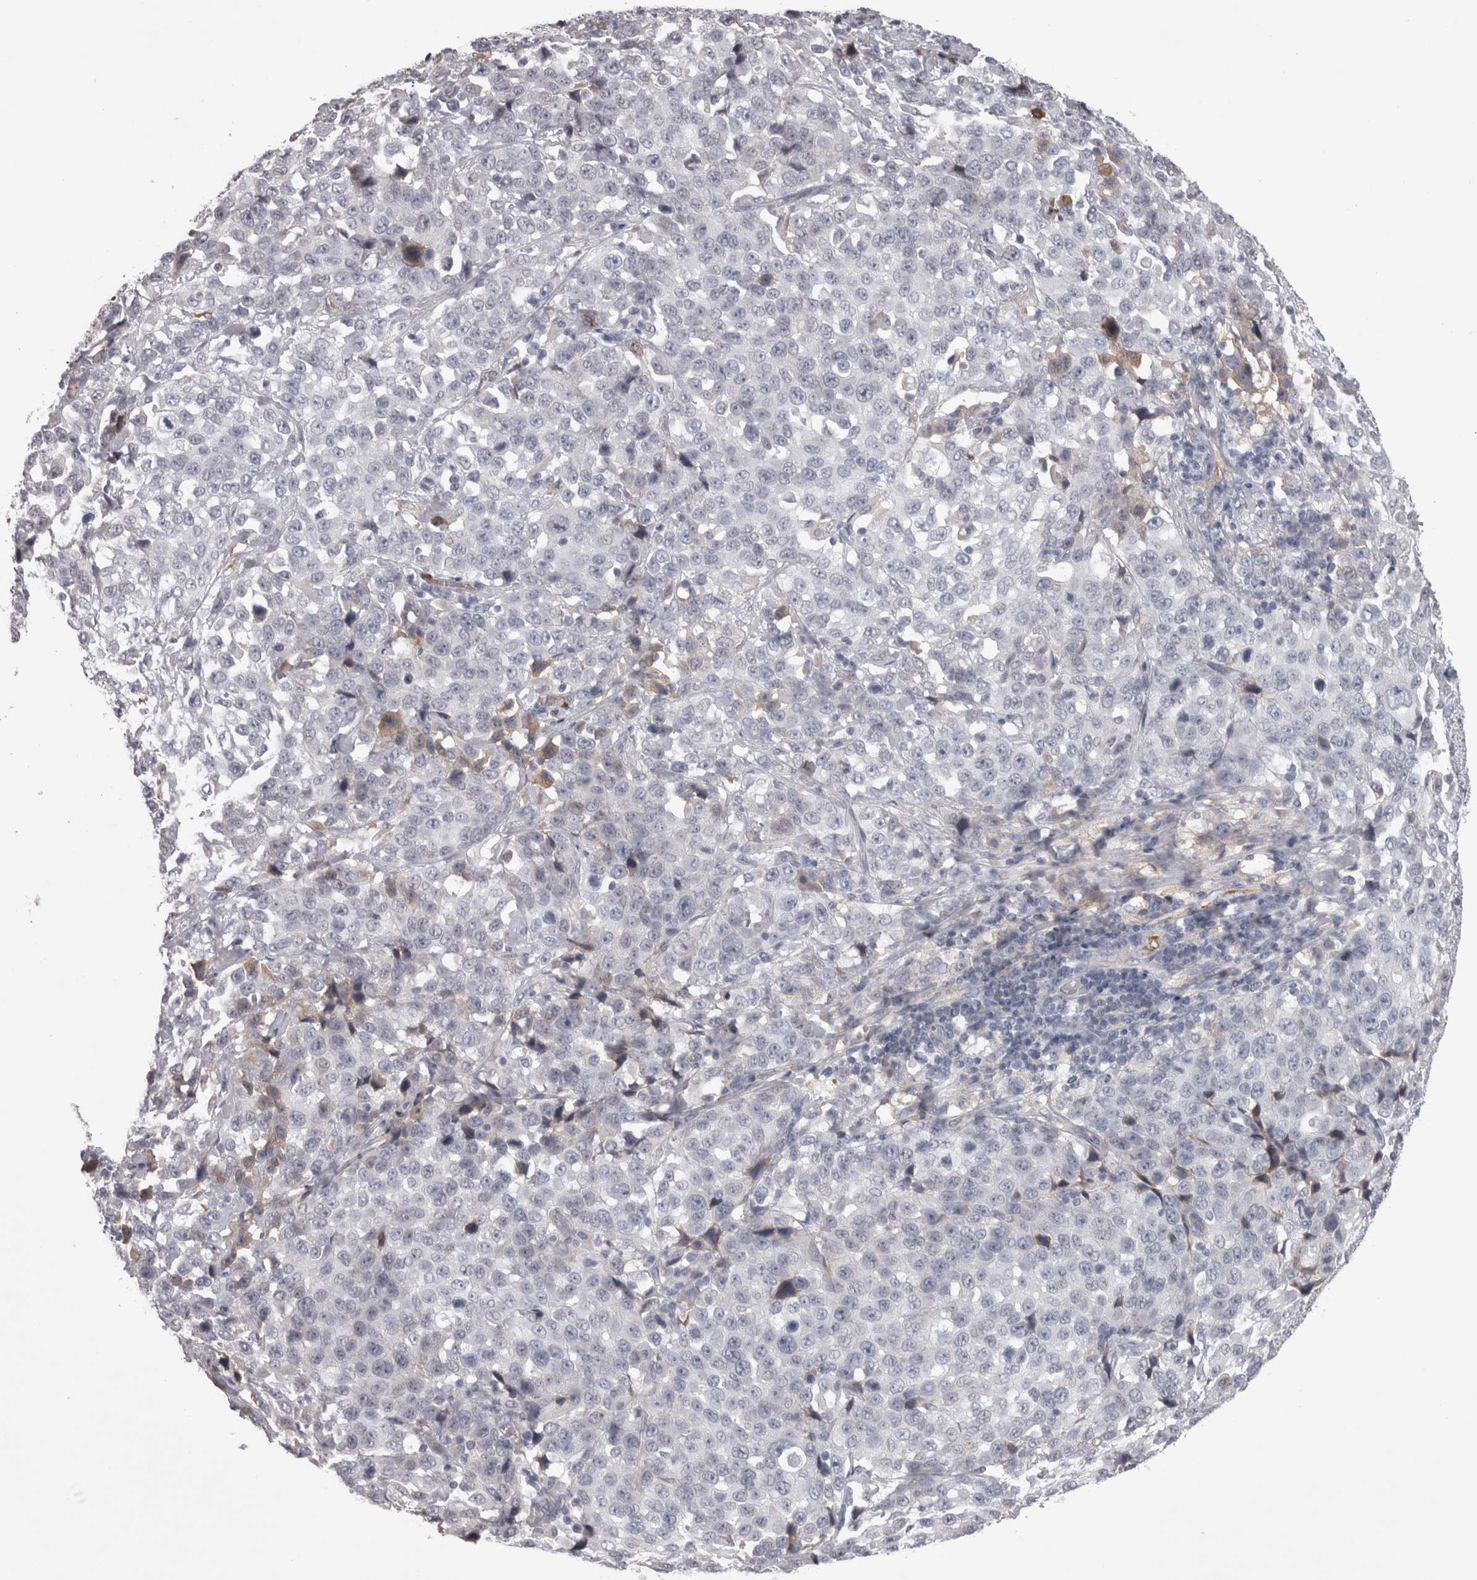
{"staining": {"intensity": "negative", "quantity": "none", "location": "none"}, "tissue": "stomach cancer", "cell_type": "Tumor cells", "image_type": "cancer", "snomed": [{"axis": "morphology", "description": "Normal tissue, NOS"}, {"axis": "morphology", "description": "Adenocarcinoma, NOS"}, {"axis": "topography", "description": "Stomach"}], "caption": "This is an immunohistochemistry (IHC) photomicrograph of human stomach adenocarcinoma. There is no staining in tumor cells.", "gene": "SAA4", "patient": {"sex": "male", "age": 48}}